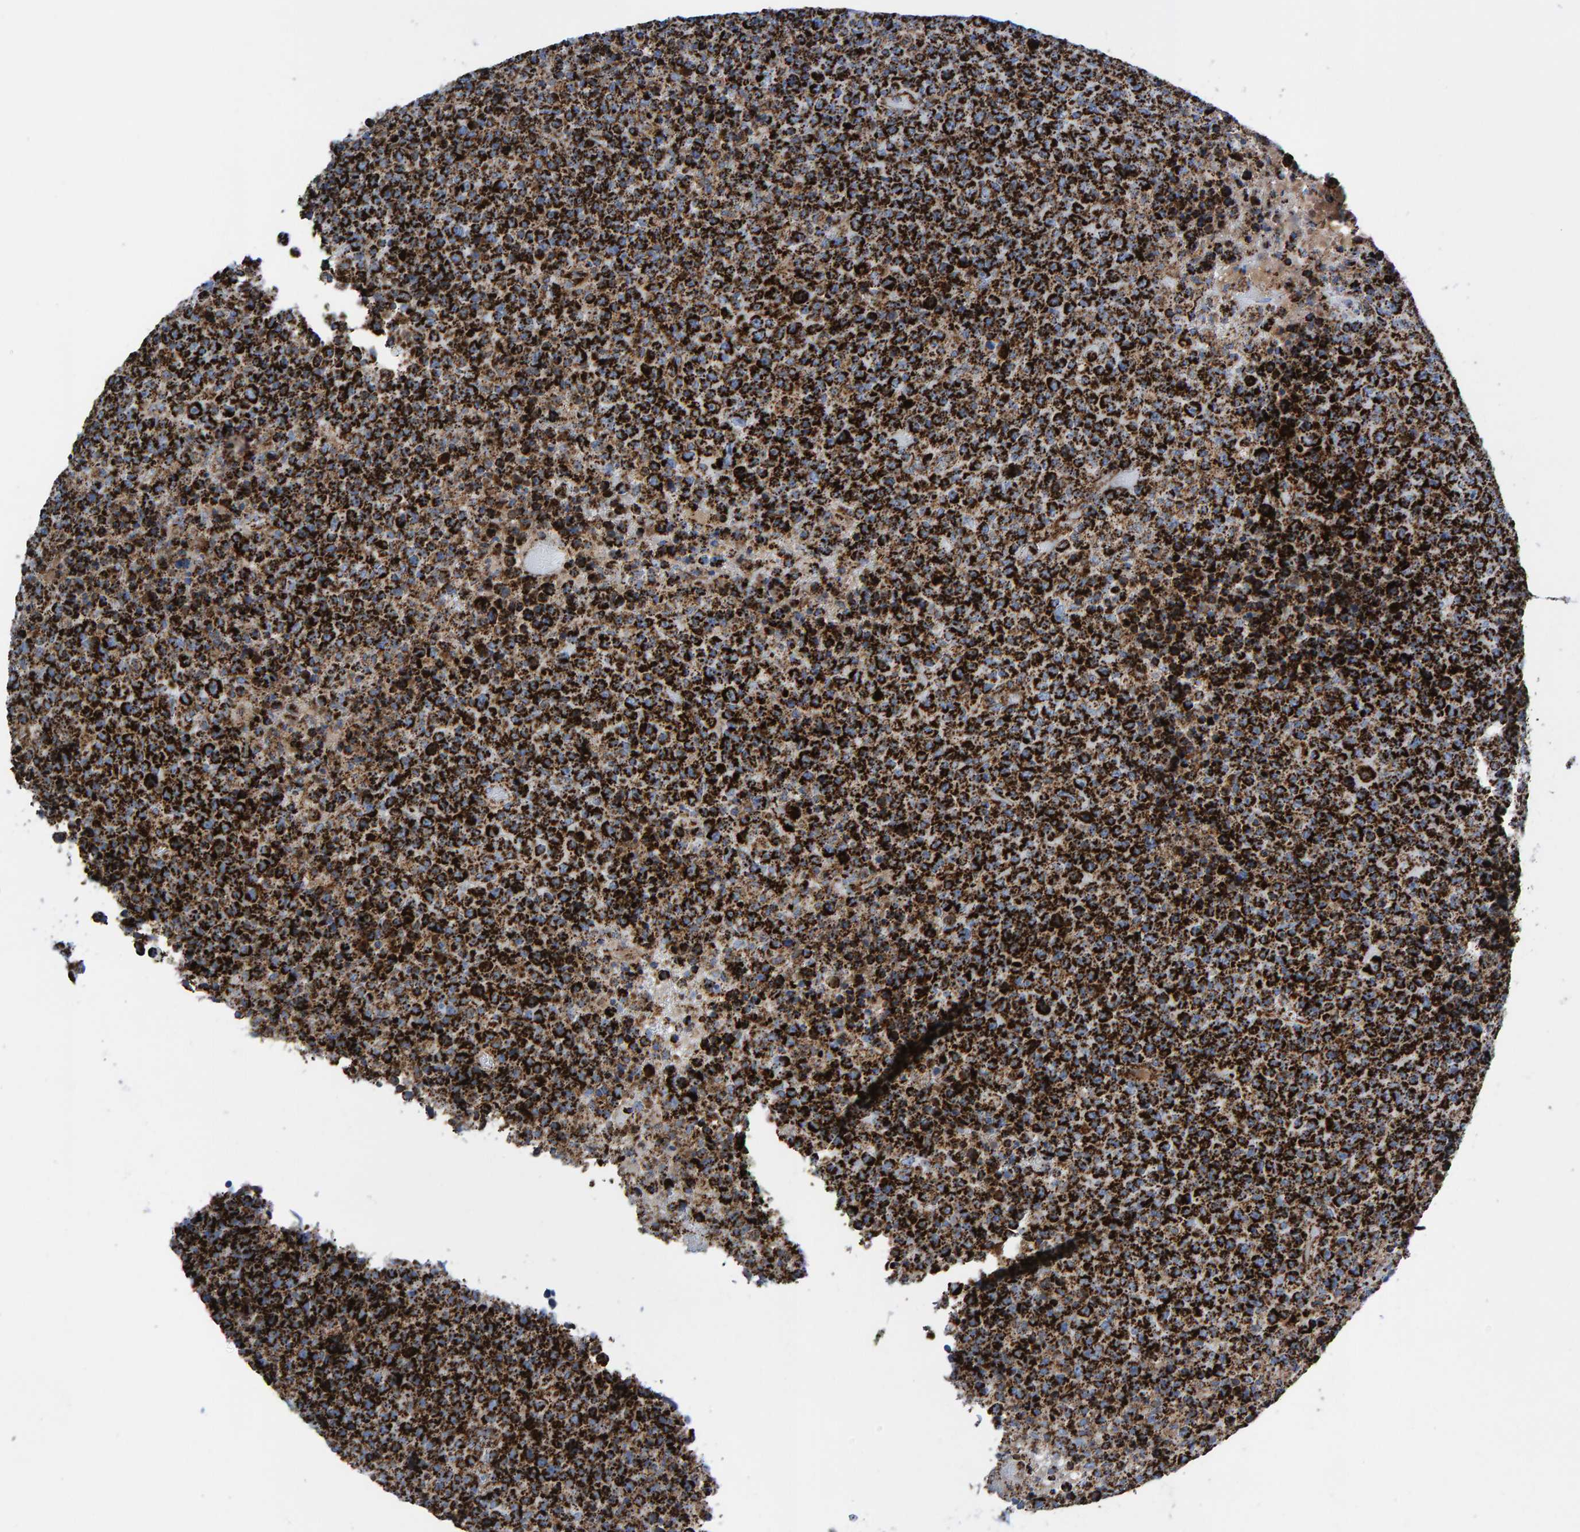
{"staining": {"intensity": "strong", "quantity": ">75%", "location": "cytoplasmic/membranous"}, "tissue": "lymphoma", "cell_type": "Tumor cells", "image_type": "cancer", "snomed": [{"axis": "morphology", "description": "Malignant lymphoma, non-Hodgkin's type, High grade"}, {"axis": "topography", "description": "Lymph node"}], "caption": "A brown stain highlights strong cytoplasmic/membranous staining of a protein in malignant lymphoma, non-Hodgkin's type (high-grade) tumor cells.", "gene": "ENSG00000262660", "patient": {"sex": "male", "age": 13}}